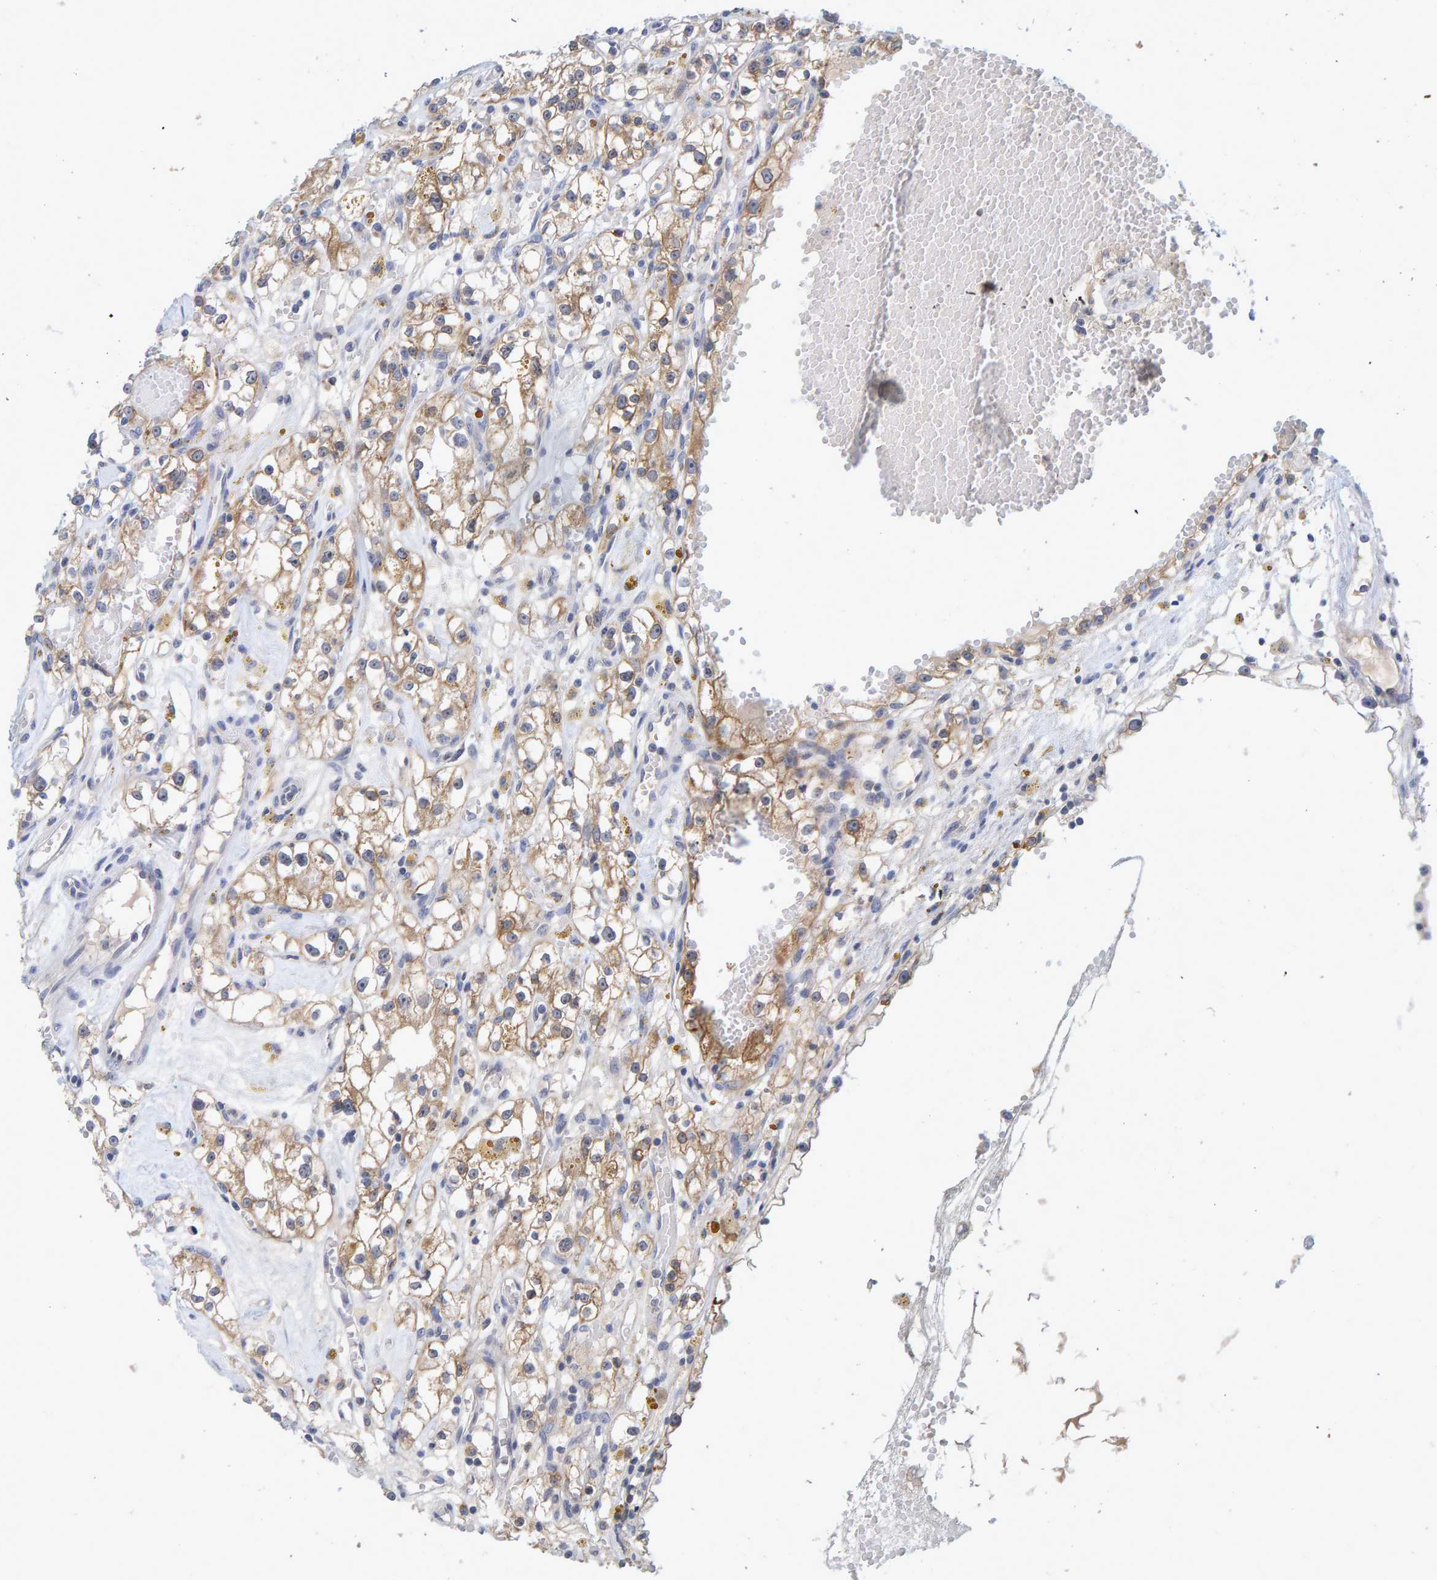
{"staining": {"intensity": "moderate", "quantity": "25%-75%", "location": "cytoplasmic/membranous"}, "tissue": "renal cancer", "cell_type": "Tumor cells", "image_type": "cancer", "snomed": [{"axis": "morphology", "description": "Adenocarcinoma, NOS"}, {"axis": "topography", "description": "Kidney"}], "caption": "DAB (3,3'-diaminobenzidine) immunohistochemical staining of human adenocarcinoma (renal) displays moderate cytoplasmic/membranous protein expression in approximately 25%-75% of tumor cells.", "gene": "ZNF77", "patient": {"sex": "male", "age": 56}}